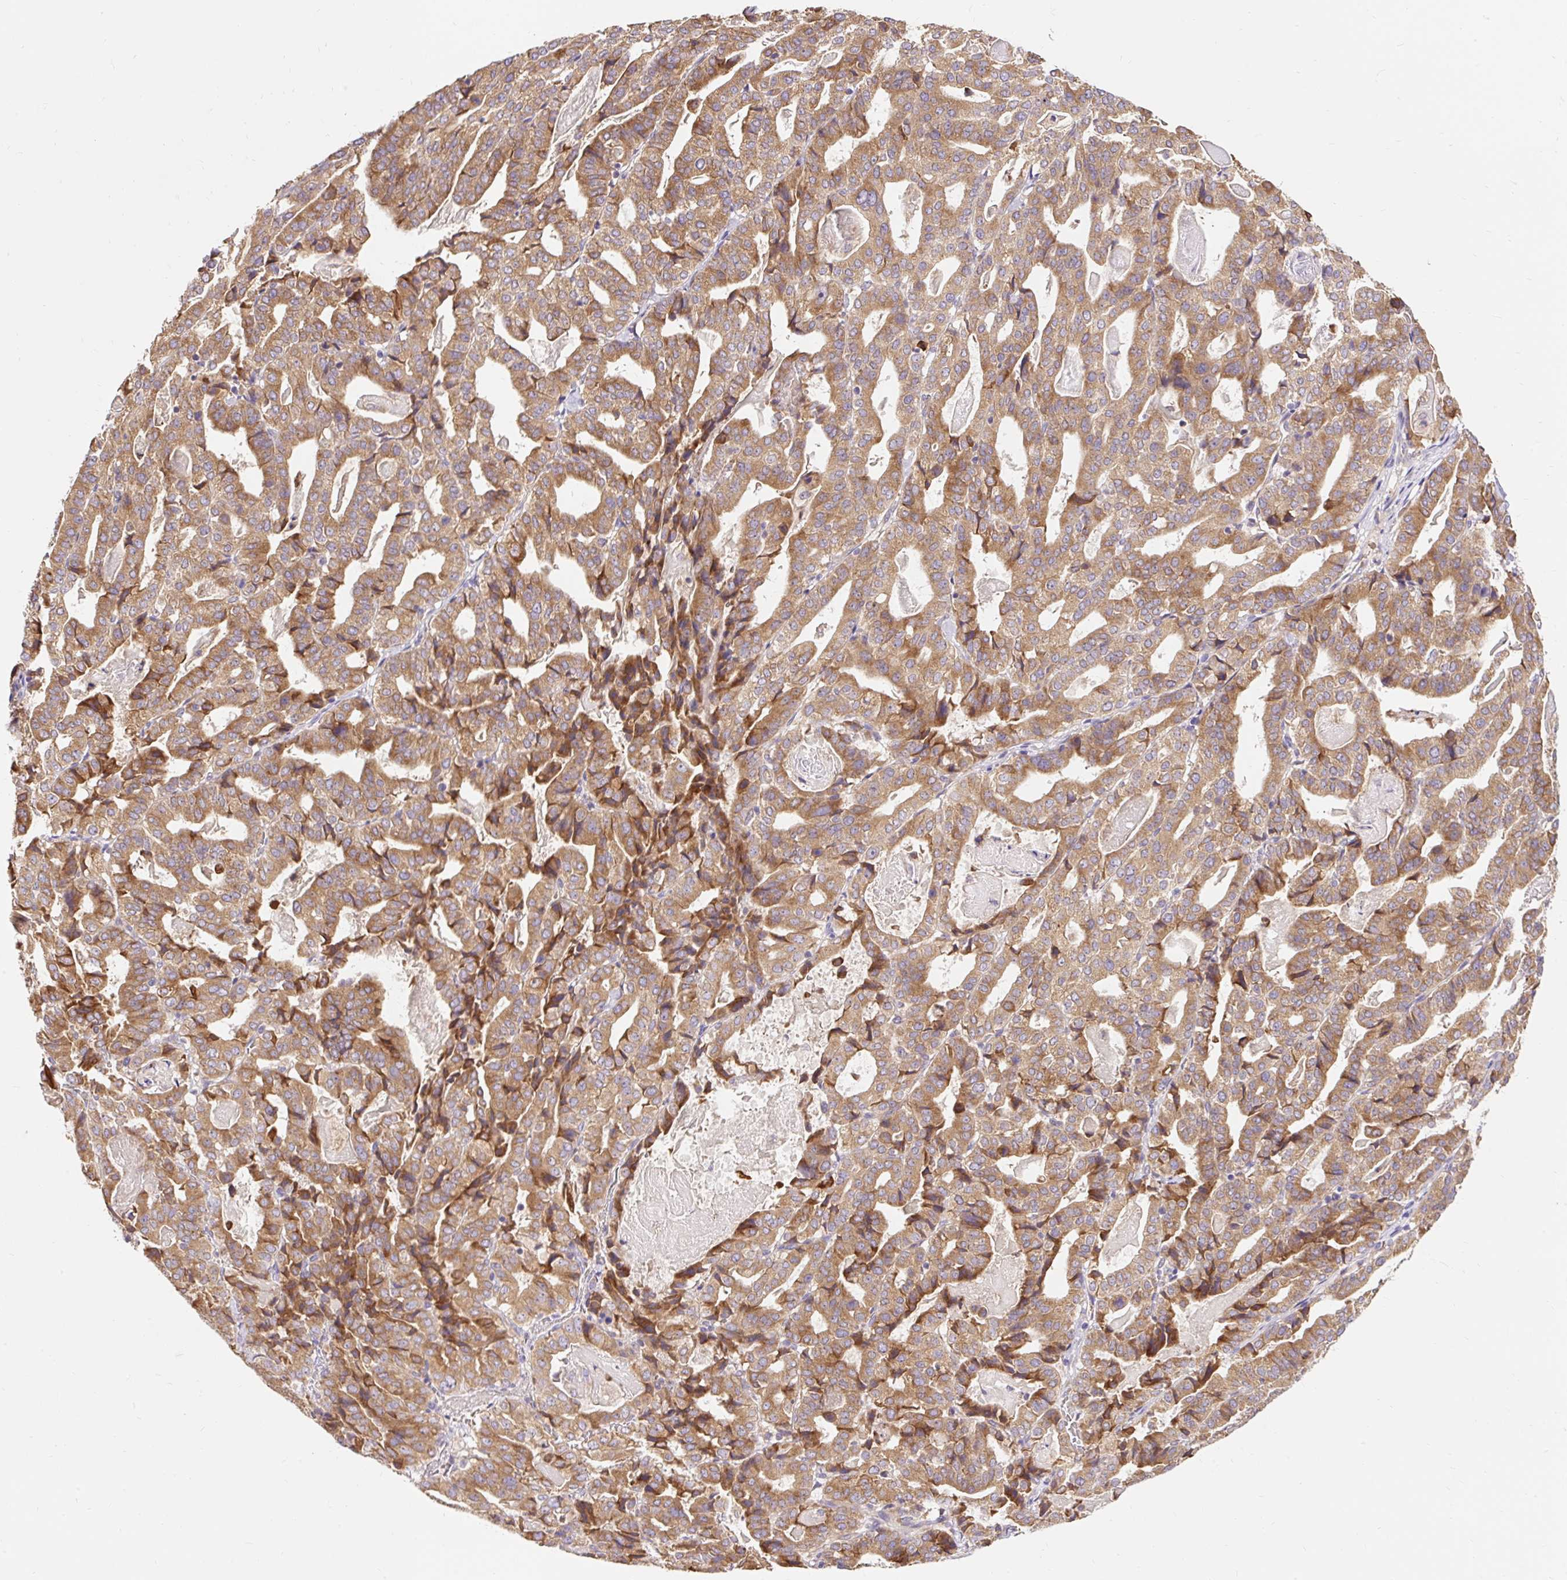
{"staining": {"intensity": "moderate", "quantity": ">75%", "location": "cytoplasmic/membranous"}, "tissue": "stomach cancer", "cell_type": "Tumor cells", "image_type": "cancer", "snomed": [{"axis": "morphology", "description": "Adenocarcinoma, NOS"}, {"axis": "topography", "description": "Stomach"}], "caption": "Stomach cancer stained for a protein reveals moderate cytoplasmic/membranous positivity in tumor cells.", "gene": "SEC63", "patient": {"sex": "male", "age": 48}}